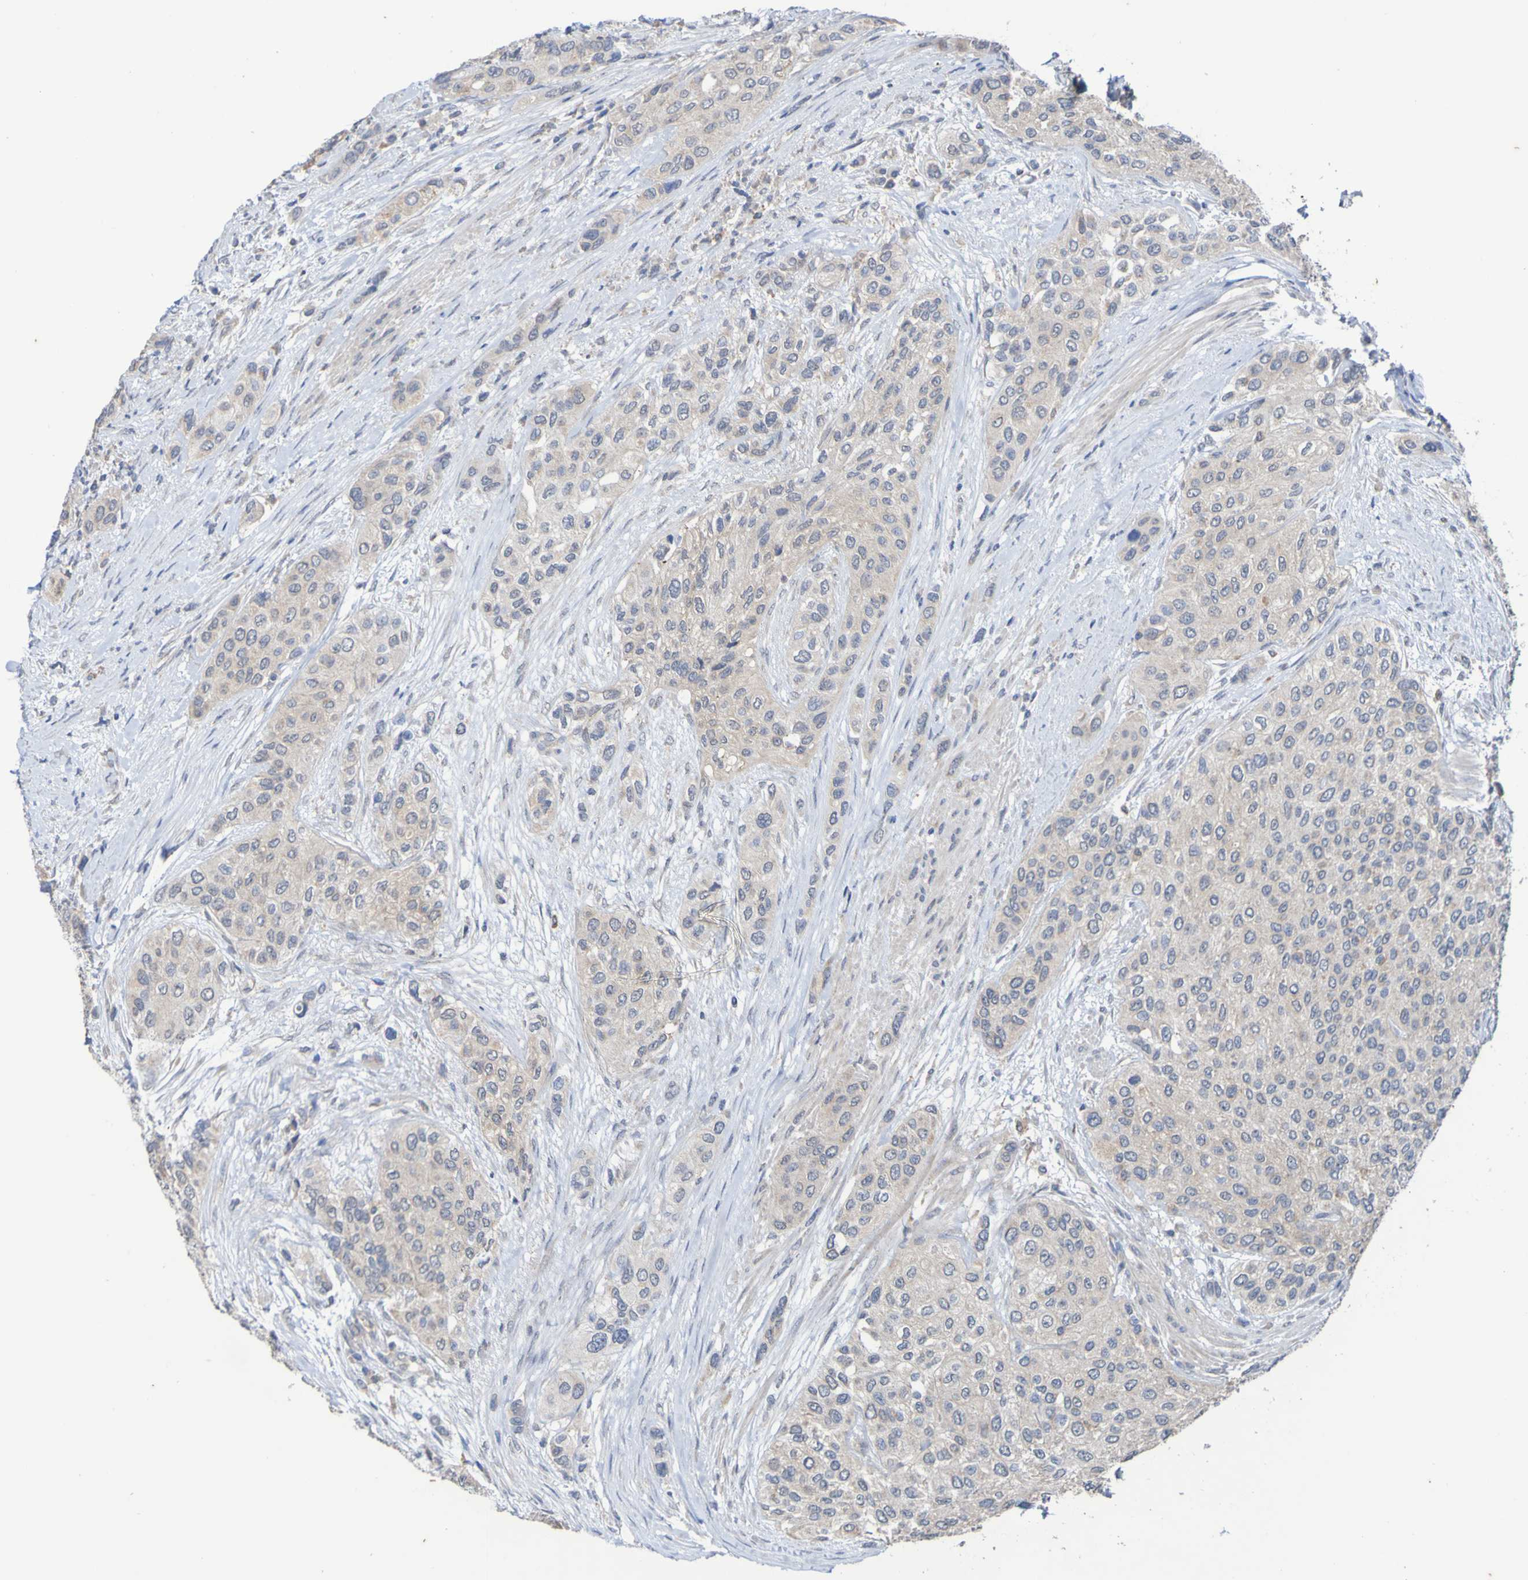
{"staining": {"intensity": "weak", "quantity": ">75%", "location": "cytoplasmic/membranous"}, "tissue": "urothelial cancer", "cell_type": "Tumor cells", "image_type": "cancer", "snomed": [{"axis": "morphology", "description": "Urothelial carcinoma, High grade"}, {"axis": "topography", "description": "Urinary bladder"}], "caption": "DAB immunohistochemical staining of urothelial cancer reveals weak cytoplasmic/membranous protein expression in about >75% of tumor cells.", "gene": "C3orf18", "patient": {"sex": "female", "age": 56}}